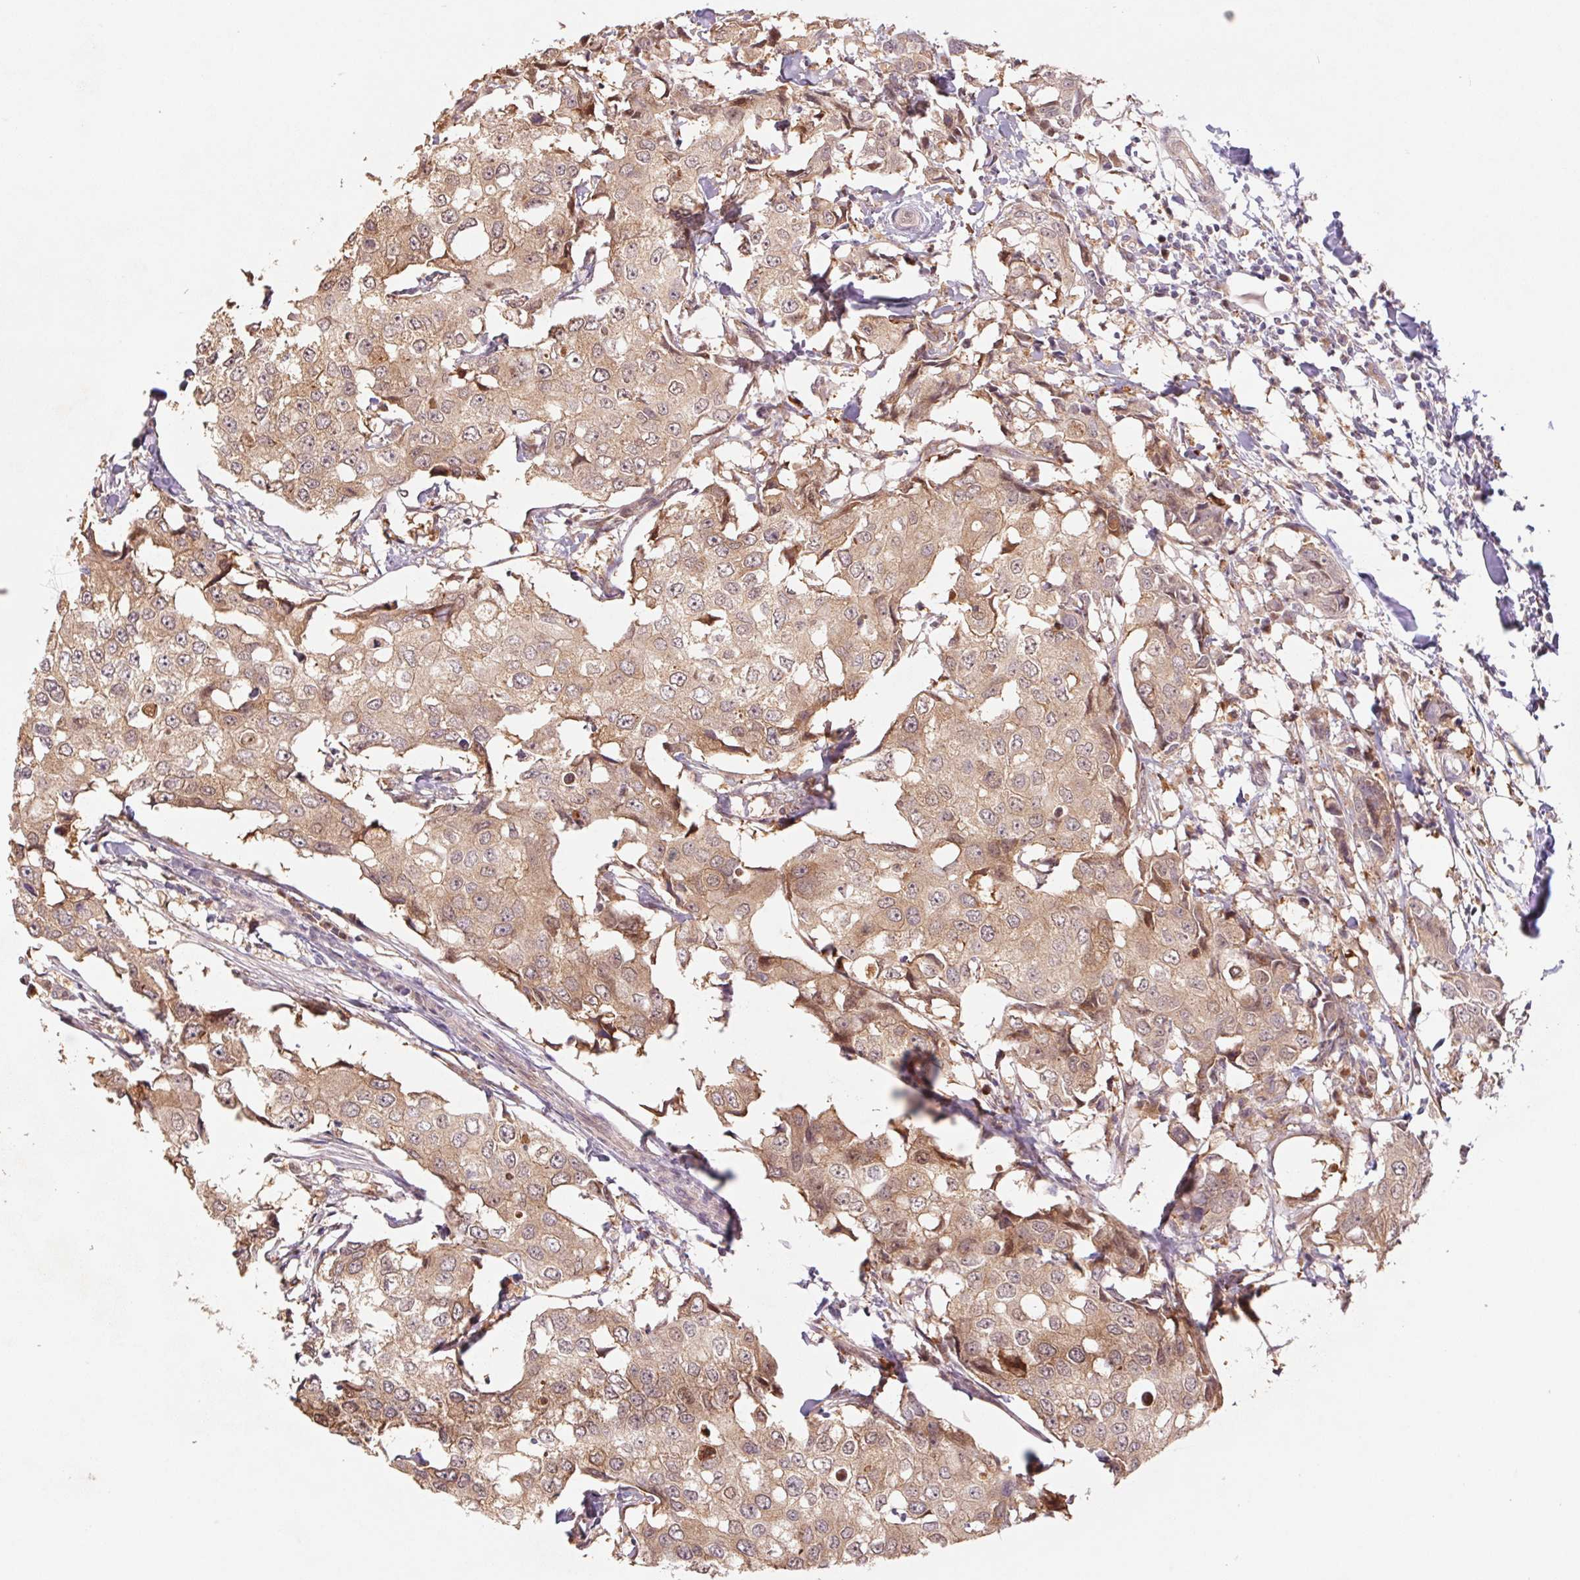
{"staining": {"intensity": "weak", "quantity": ">75%", "location": "cytoplasmic/membranous"}, "tissue": "breast cancer", "cell_type": "Tumor cells", "image_type": "cancer", "snomed": [{"axis": "morphology", "description": "Duct carcinoma"}, {"axis": "topography", "description": "Breast"}], "caption": "Immunohistochemistry of human breast cancer exhibits low levels of weak cytoplasmic/membranous expression in about >75% of tumor cells. Immunohistochemistry (ihc) stains the protein in brown and the nuclei are stained blue.", "gene": "RRM1", "patient": {"sex": "female", "age": 27}}